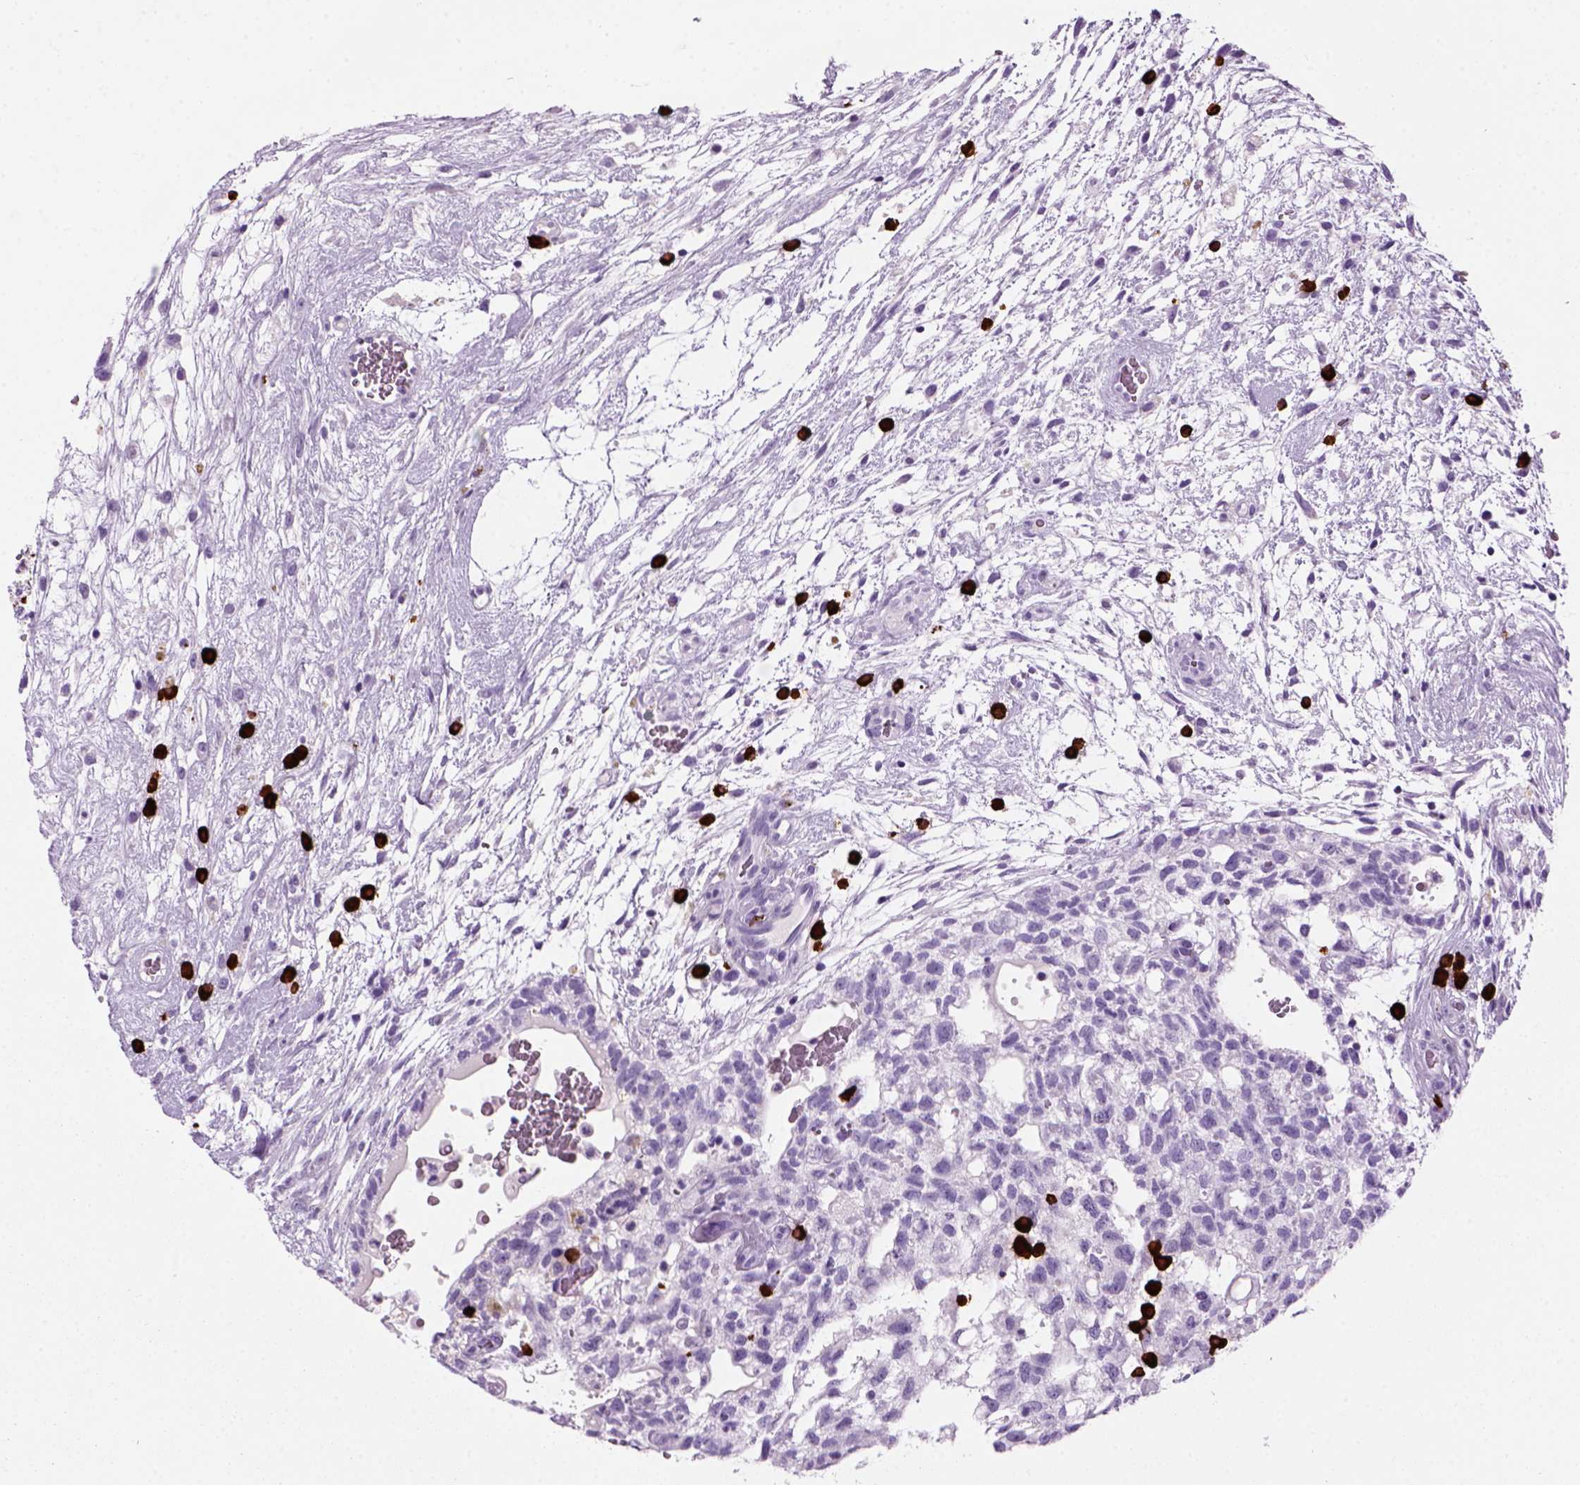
{"staining": {"intensity": "negative", "quantity": "none", "location": "none"}, "tissue": "testis cancer", "cell_type": "Tumor cells", "image_type": "cancer", "snomed": [{"axis": "morphology", "description": "Normal tissue, NOS"}, {"axis": "morphology", "description": "Carcinoma, Embryonal, NOS"}, {"axis": "topography", "description": "Testis"}], "caption": "Immunohistochemistry (IHC) image of neoplastic tissue: testis cancer (embryonal carcinoma) stained with DAB displays no significant protein staining in tumor cells.", "gene": "MZB1", "patient": {"sex": "male", "age": 32}}